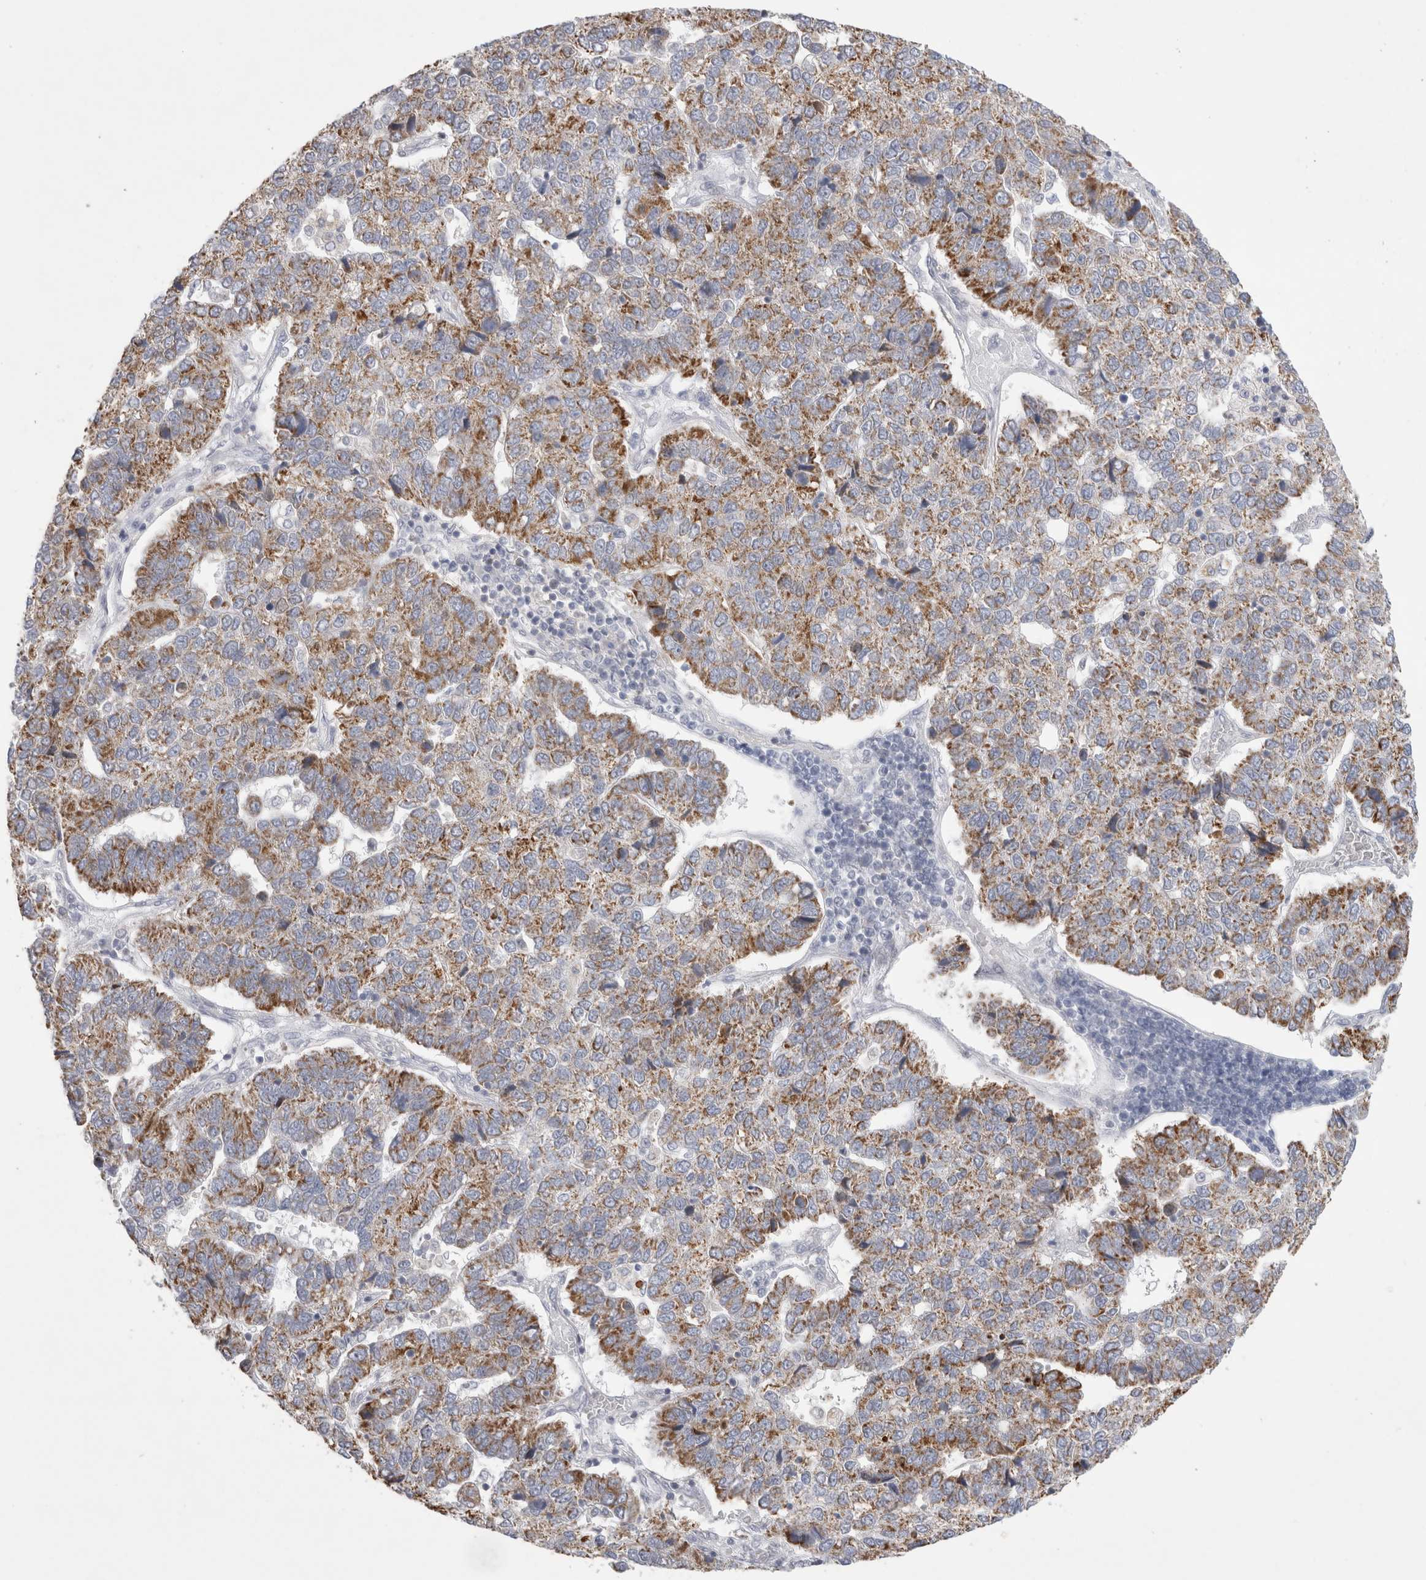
{"staining": {"intensity": "moderate", "quantity": ">75%", "location": "cytoplasmic/membranous"}, "tissue": "pancreatic cancer", "cell_type": "Tumor cells", "image_type": "cancer", "snomed": [{"axis": "morphology", "description": "Adenocarcinoma, NOS"}, {"axis": "topography", "description": "Pancreas"}], "caption": "This is an image of IHC staining of adenocarcinoma (pancreatic), which shows moderate expression in the cytoplasmic/membranous of tumor cells.", "gene": "AGMAT", "patient": {"sex": "female", "age": 61}}